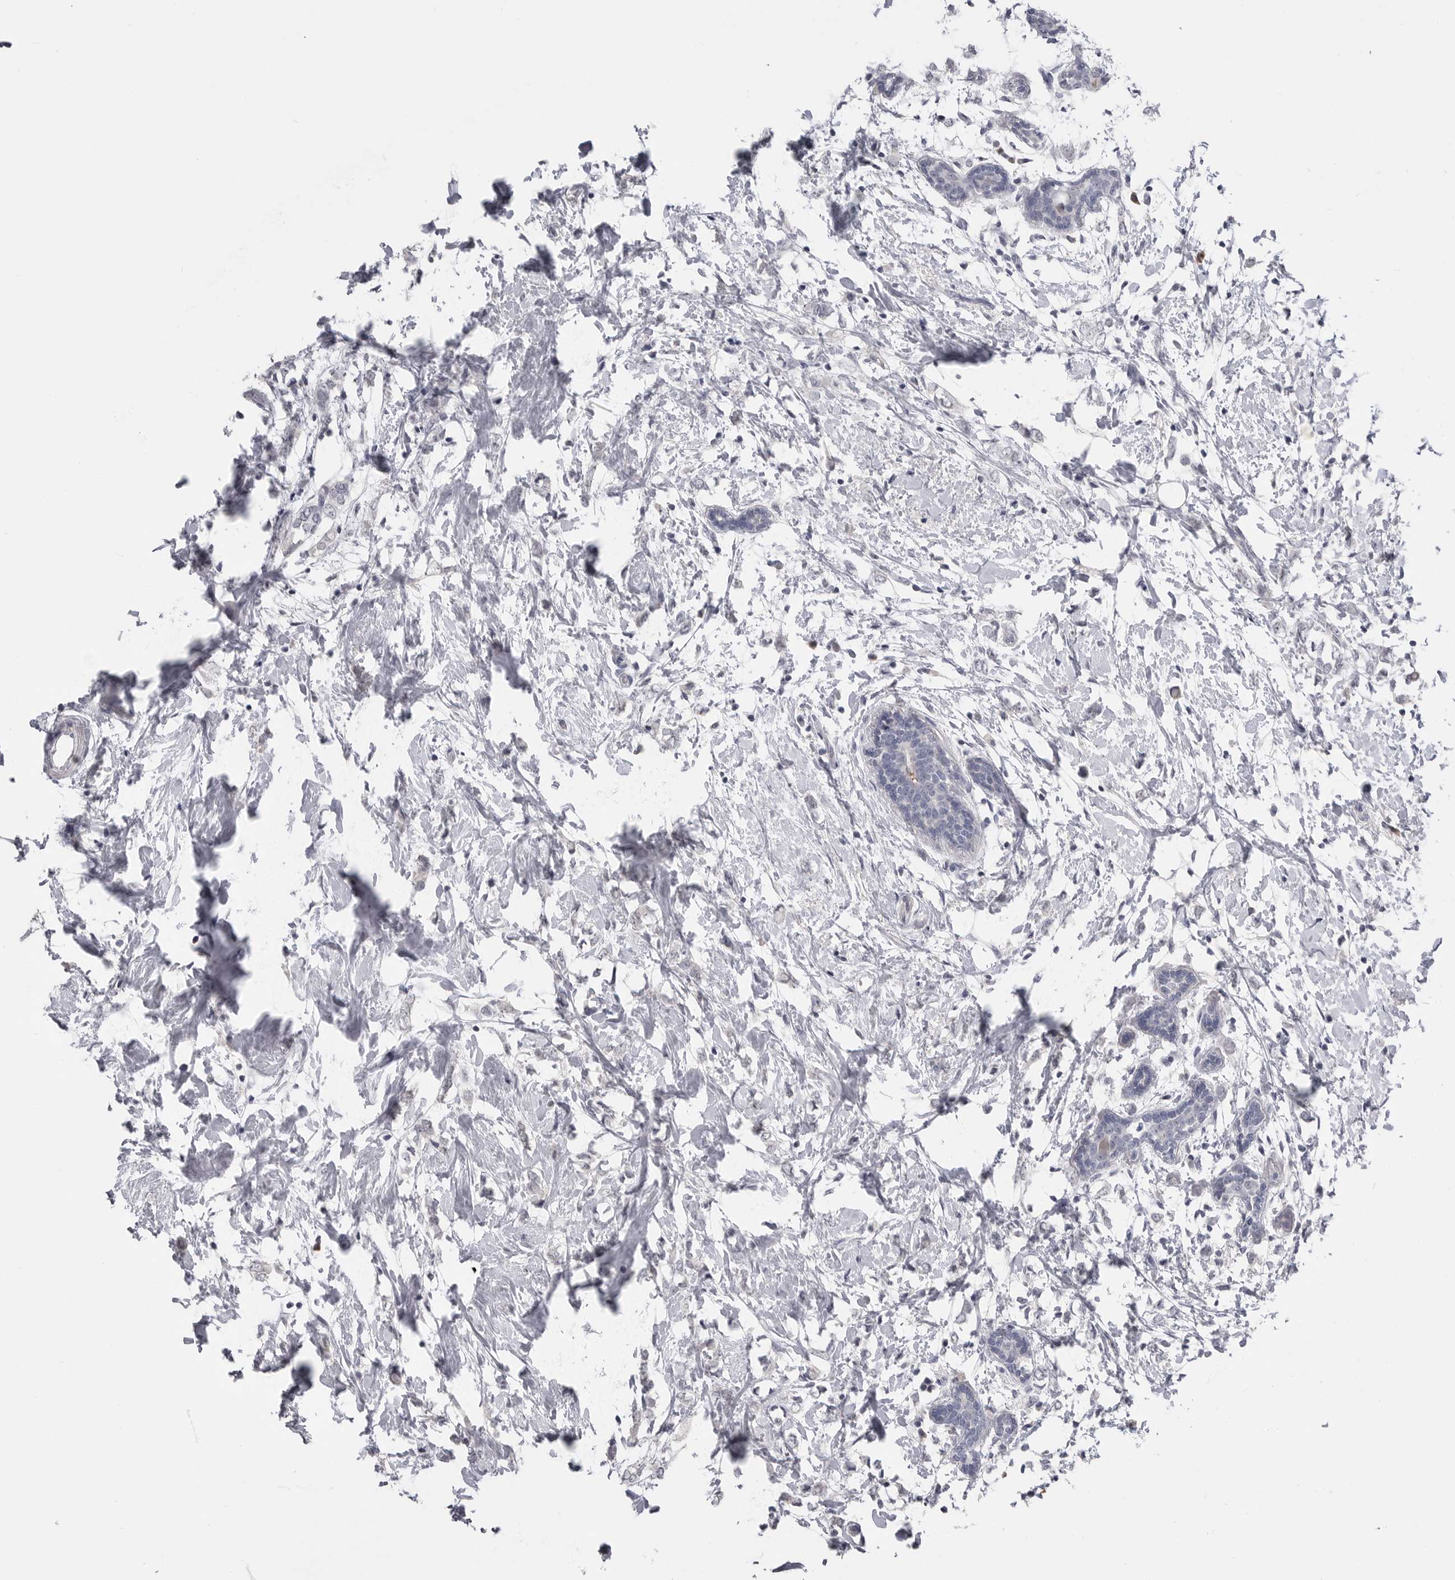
{"staining": {"intensity": "negative", "quantity": "none", "location": "none"}, "tissue": "breast cancer", "cell_type": "Tumor cells", "image_type": "cancer", "snomed": [{"axis": "morphology", "description": "Normal tissue, NOS"}, {"axis": "morphology", "description": "Lobular carcinoma"}, {"axis": "topography", "description": "Breast"}], "caption": "Breast lobular carcinoma was stained to show a protein in brown. There is no significant staining in tumor cells.", "gene": "PLEKHF1", "patient": {"sex": "female", "age": 47}}